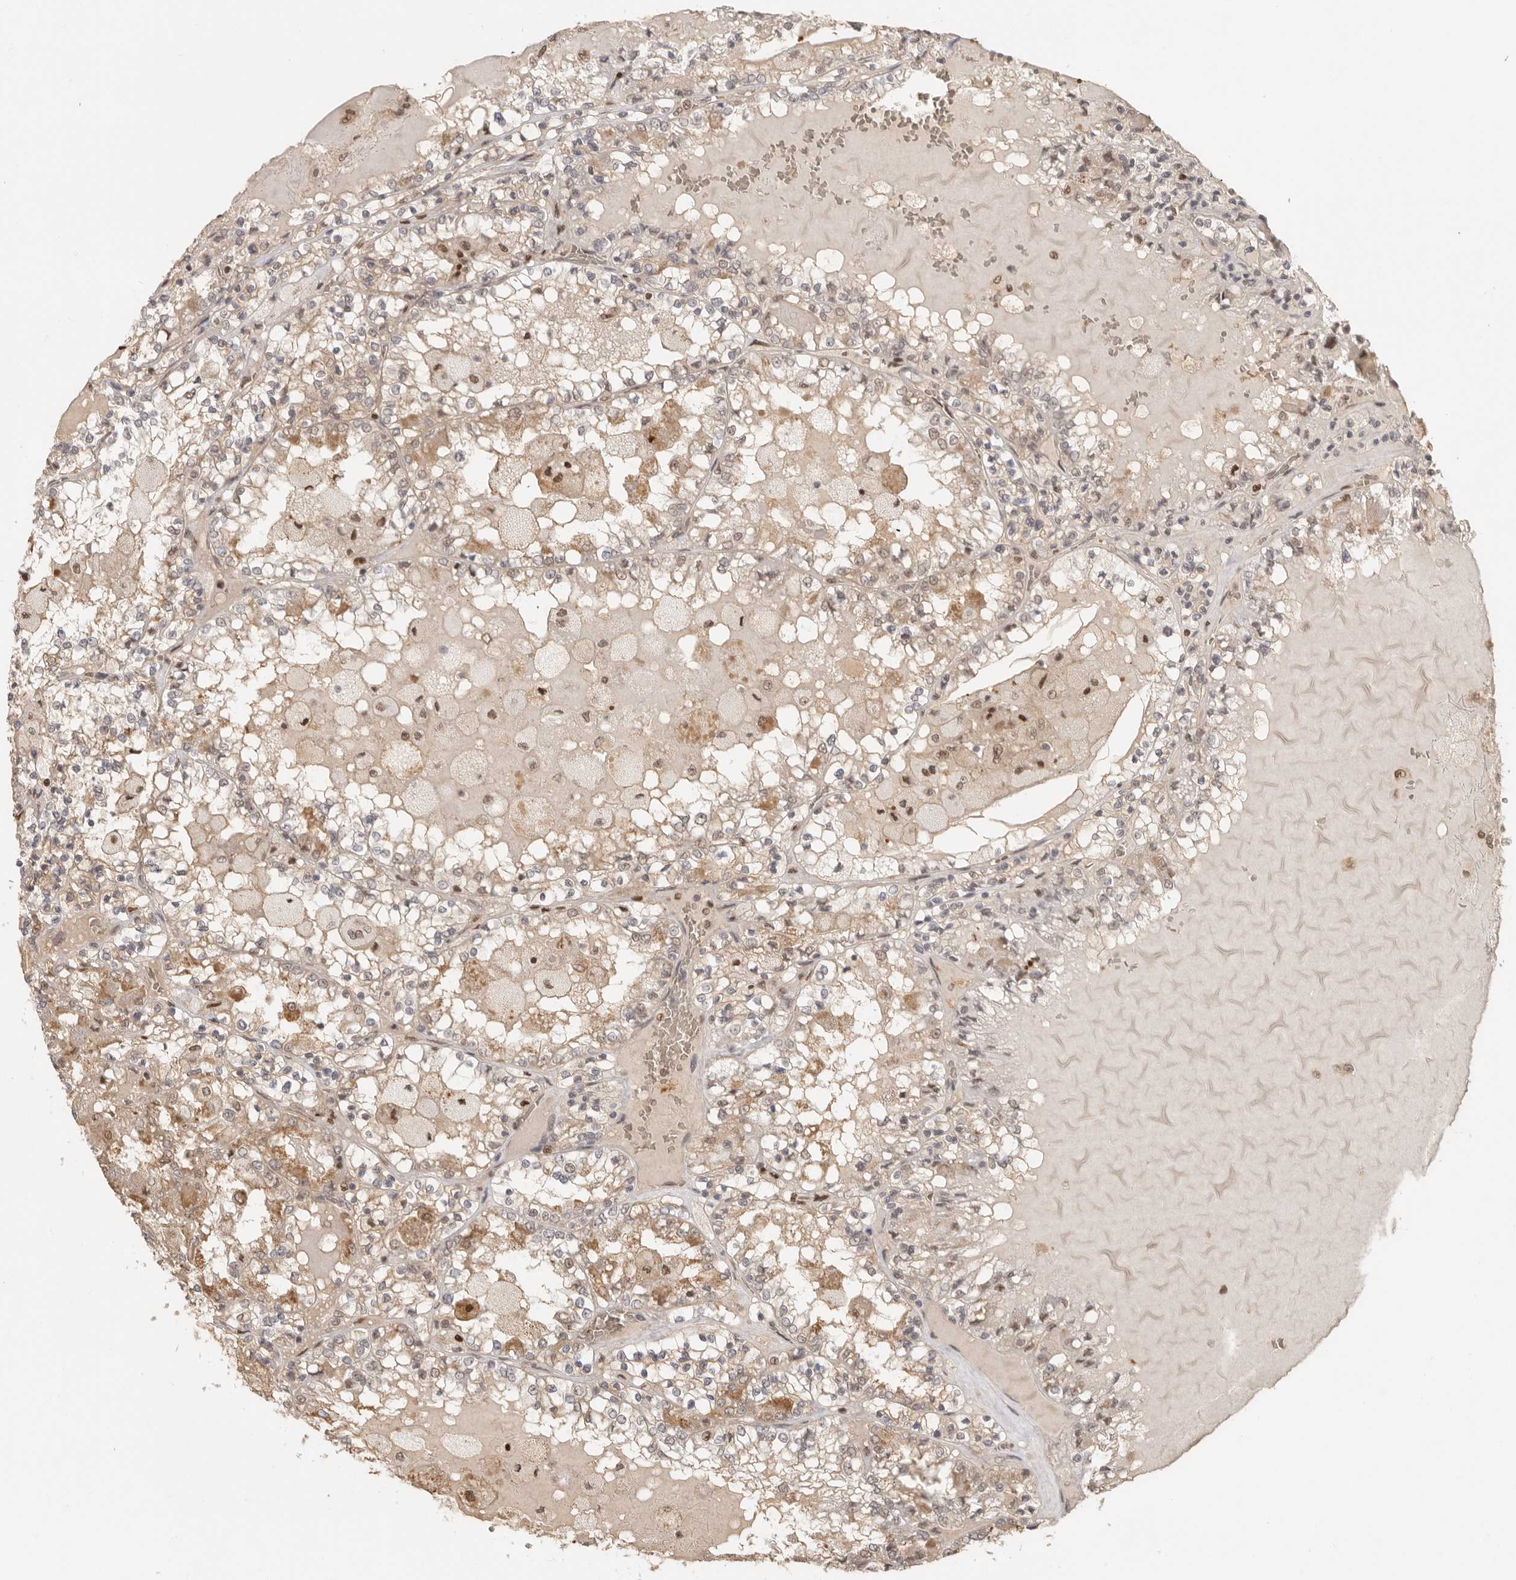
{"staining": {"intensity": "weak", "quantity": "25%-75%", "location": "cytoplasmic/membranous"}, "tissue": "renal cancer", "cell_type": "Tumor cells", "image_type": "cancer", "snomed": [{"axis": "morphology", "description": "Adenocarcinoma, NOS"}, {"axis": "topography", "description": "Kidney"}], "caption": "Tumor cells display low levels of weak cytoplasmic/membranous staining in approximately 25%-75% of cells in renal cancer. (DAB IHC, brown staining for protein, blue staining for nuclei).", "gene": "PSMA5", "patient": {"sex": "female", "age": 56}}